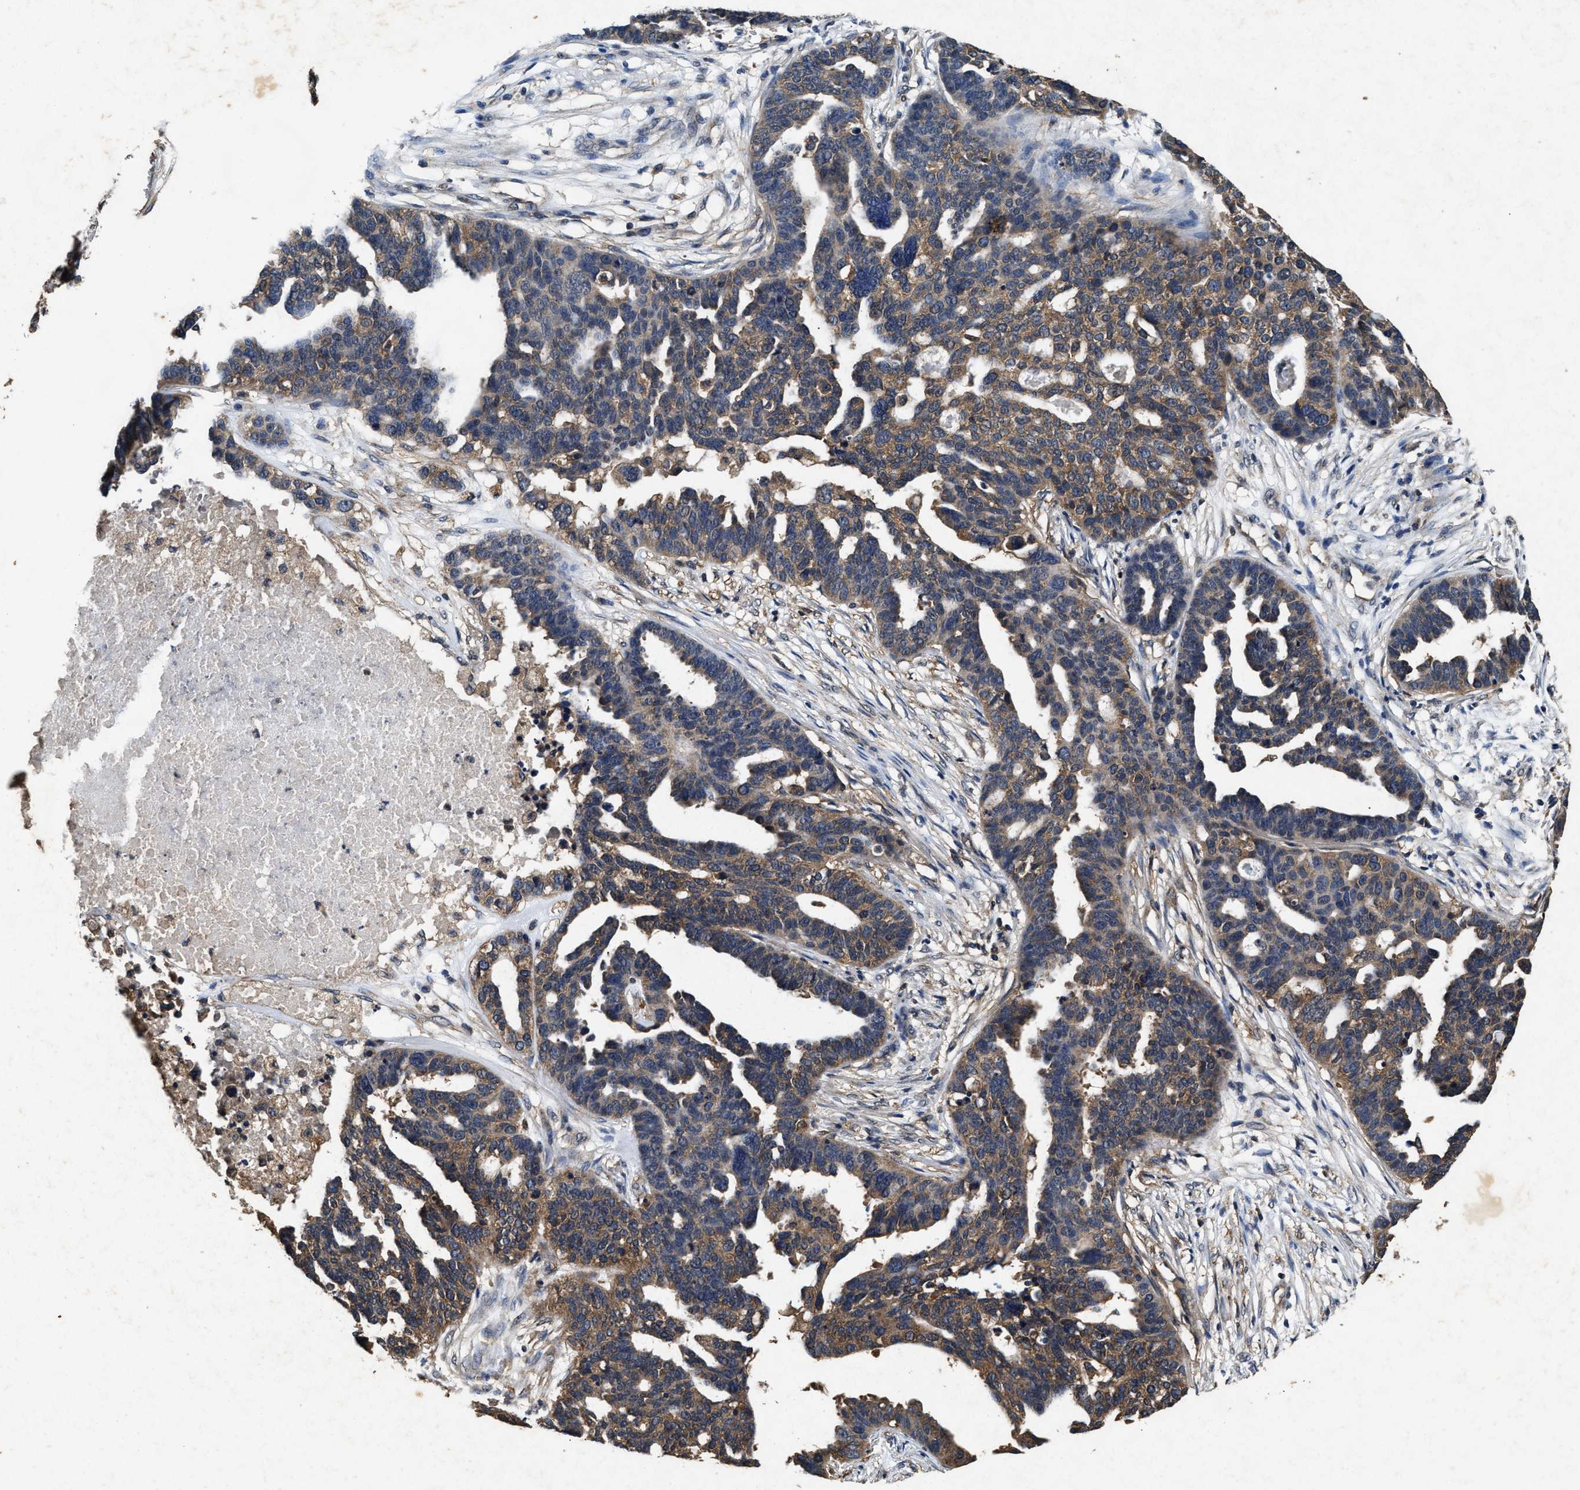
{"staining": {"intensity": "moderate", "quantity": ">75%", "location": "cytoplasmic/membranous"}, "tissue": "ovarian cancer", "cell_type": "Tumor cells", "image_type": "cancer", "snomed": [{"axis": "morphology", "description": "Cystadenocarcinoma, serous, NOS"}, {"axis": "topography", "description": "Ovary"}], "caption": "This micrograph displays ovarian serous cystadenocarcinoma stained with immunohistochemistry to label a protein in brown. The cytoplasmic/membranous of tumor cells show moderate positivity for the protein. Nuclei are counter-stained blue.", "gene": "PDAP1", "patient": {"sex": "female", "age": 59}}